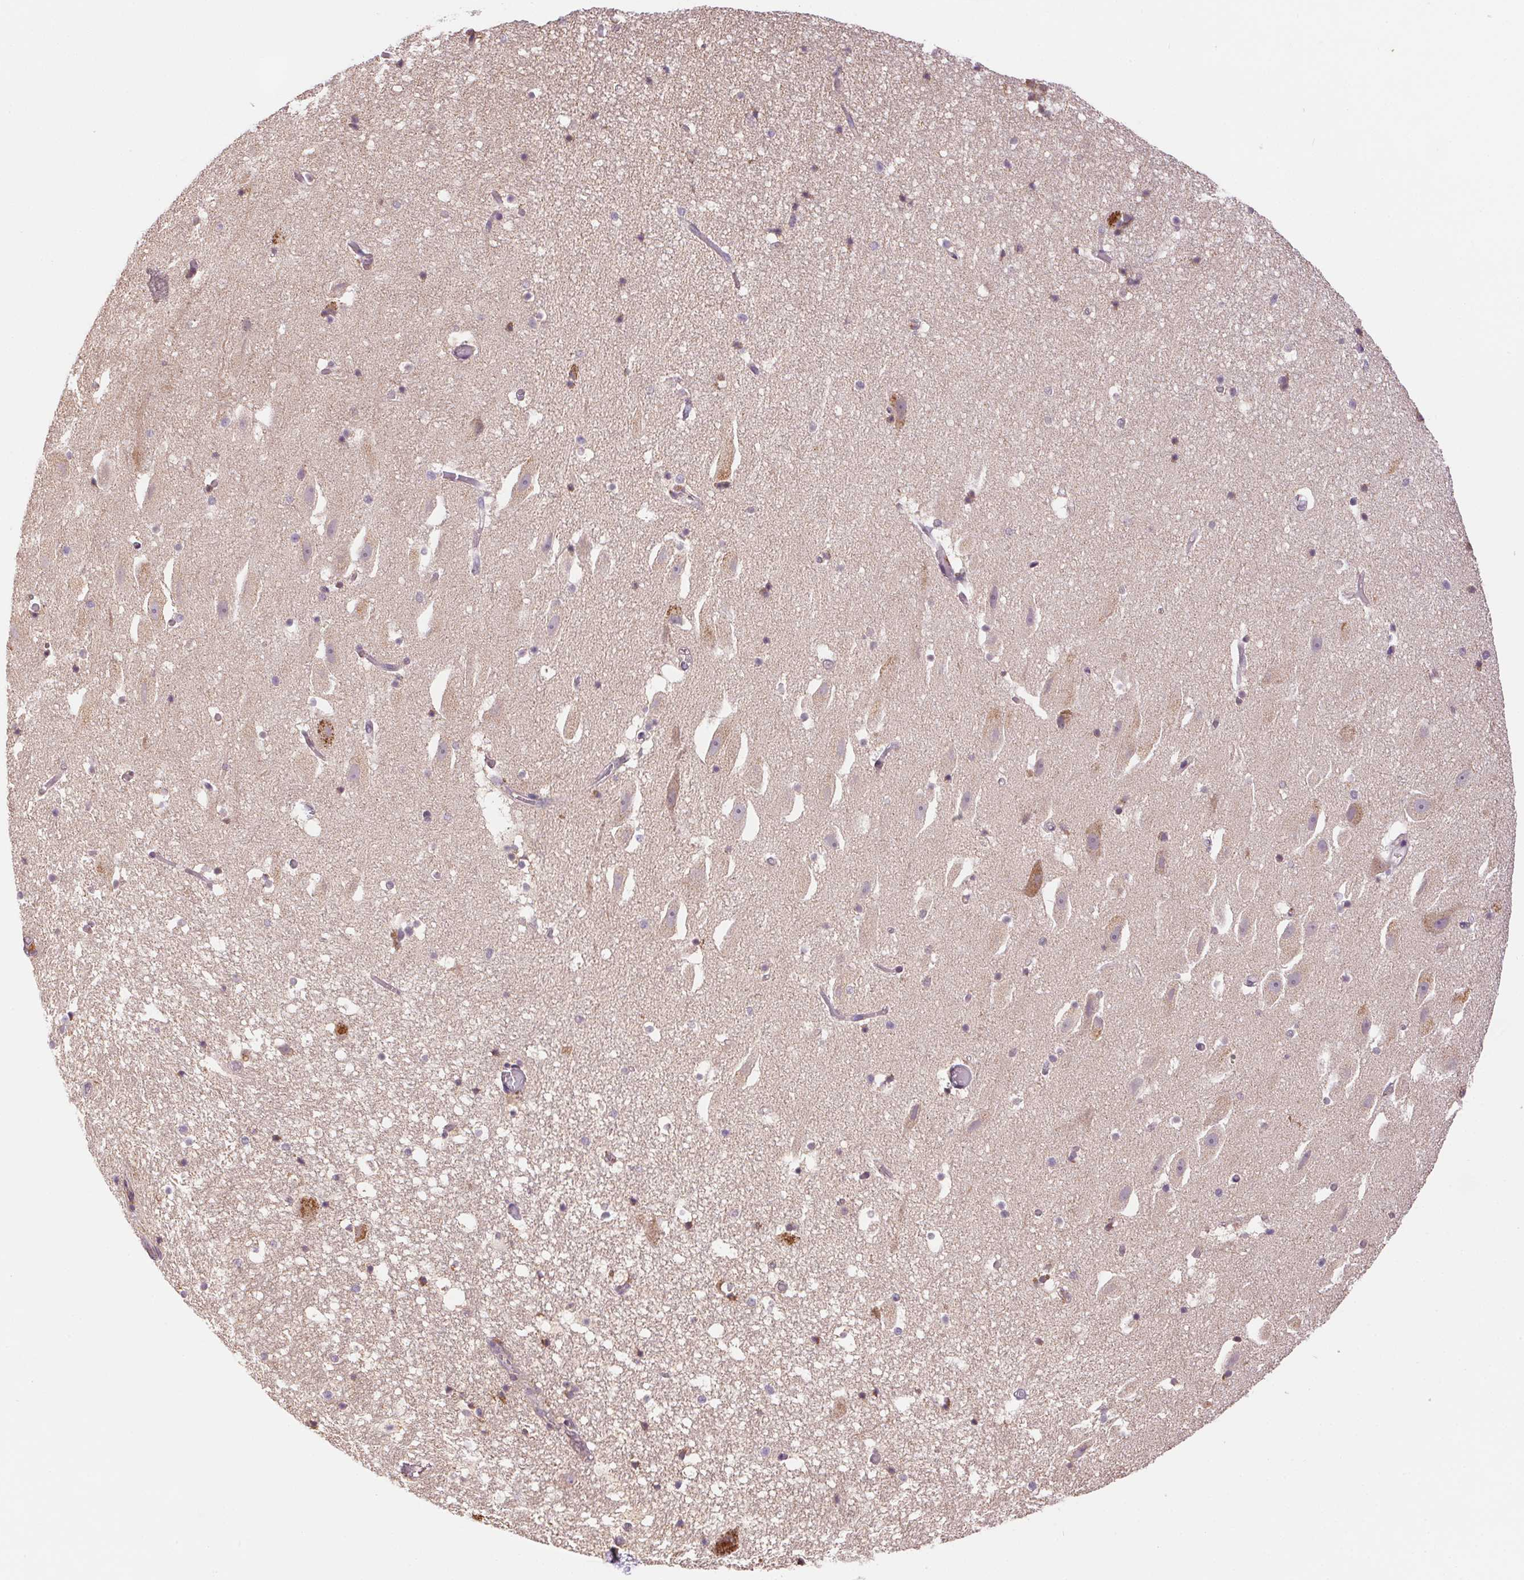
{"staining": {"intensity": "negative", "quantity": "none", "location": "none"}, "tissue": "hippocampus", "cell_type": "Glial cells", "image_type": "normal", "snomed": [{"axis": "morphology", "description": "Normal tissue, NOS"}, {"axis": "topography", "description": "Hippocampus"}], "caption": "A histopathology image of human hippocampus is negative for staining in glial cells. (Immunohistochemistry, brightfield microscopy, high magnification).", "gene": "ADH5", "patient": {"sex": "male", "age": 26}}